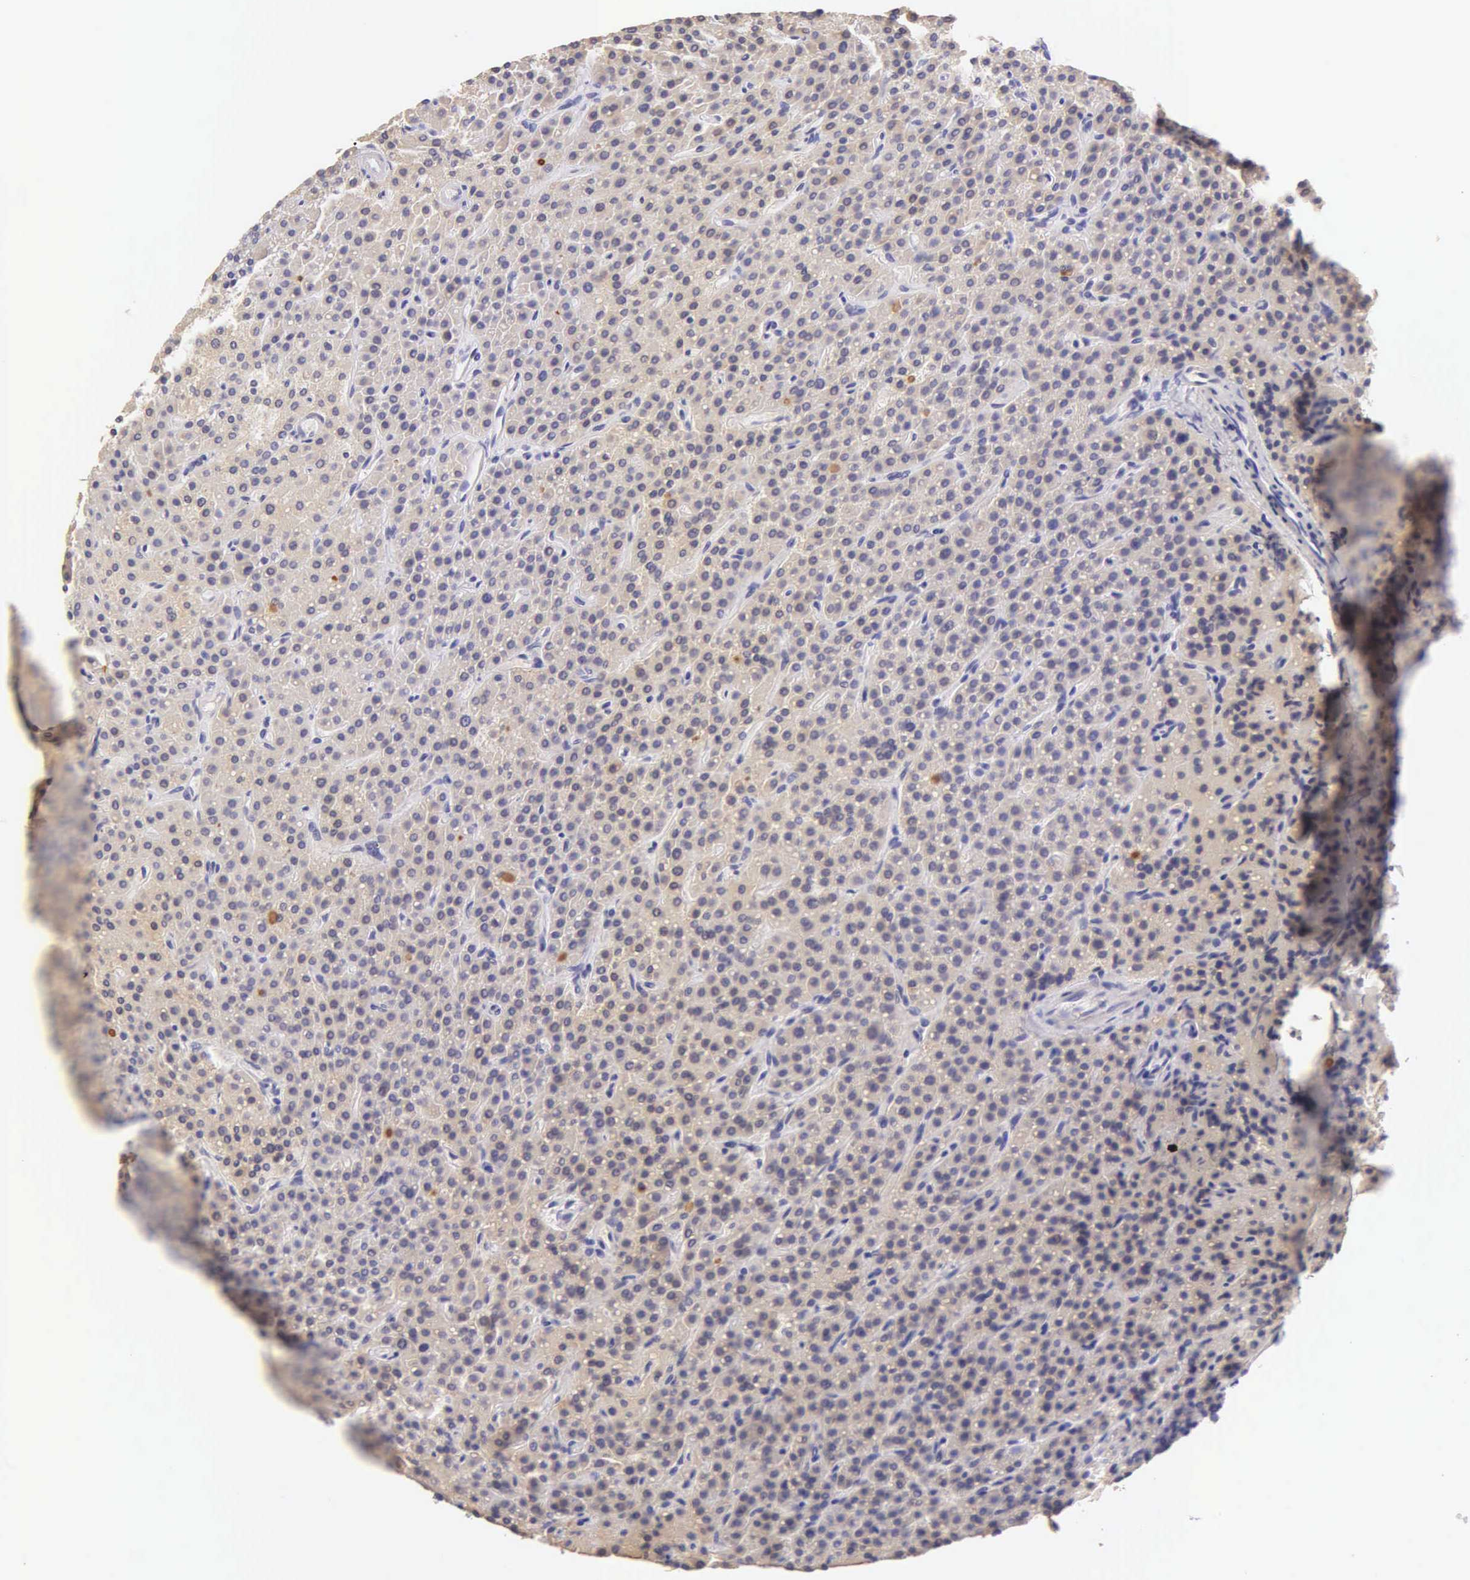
{"staining": {"intensity": "negative", "quantity": "none", "location": "none"}, "tissue": "parathyroid gland", "cell_type": "Glandular cells", "image_type": "normal", "snomed": [{"axis": "morphology", "description": "Normal tissue, NOS"}, {"axis": "topography", "description": "Parathyroid gland"}], "caption": "Protein analysis of unremarkable parathyroid gland displays no significant expression in glandular cells. (Brightfield microscopy of DAB IHC at high magnification).", "gene": "ESR1", "patient": {"sex": "male", "age": 71}}